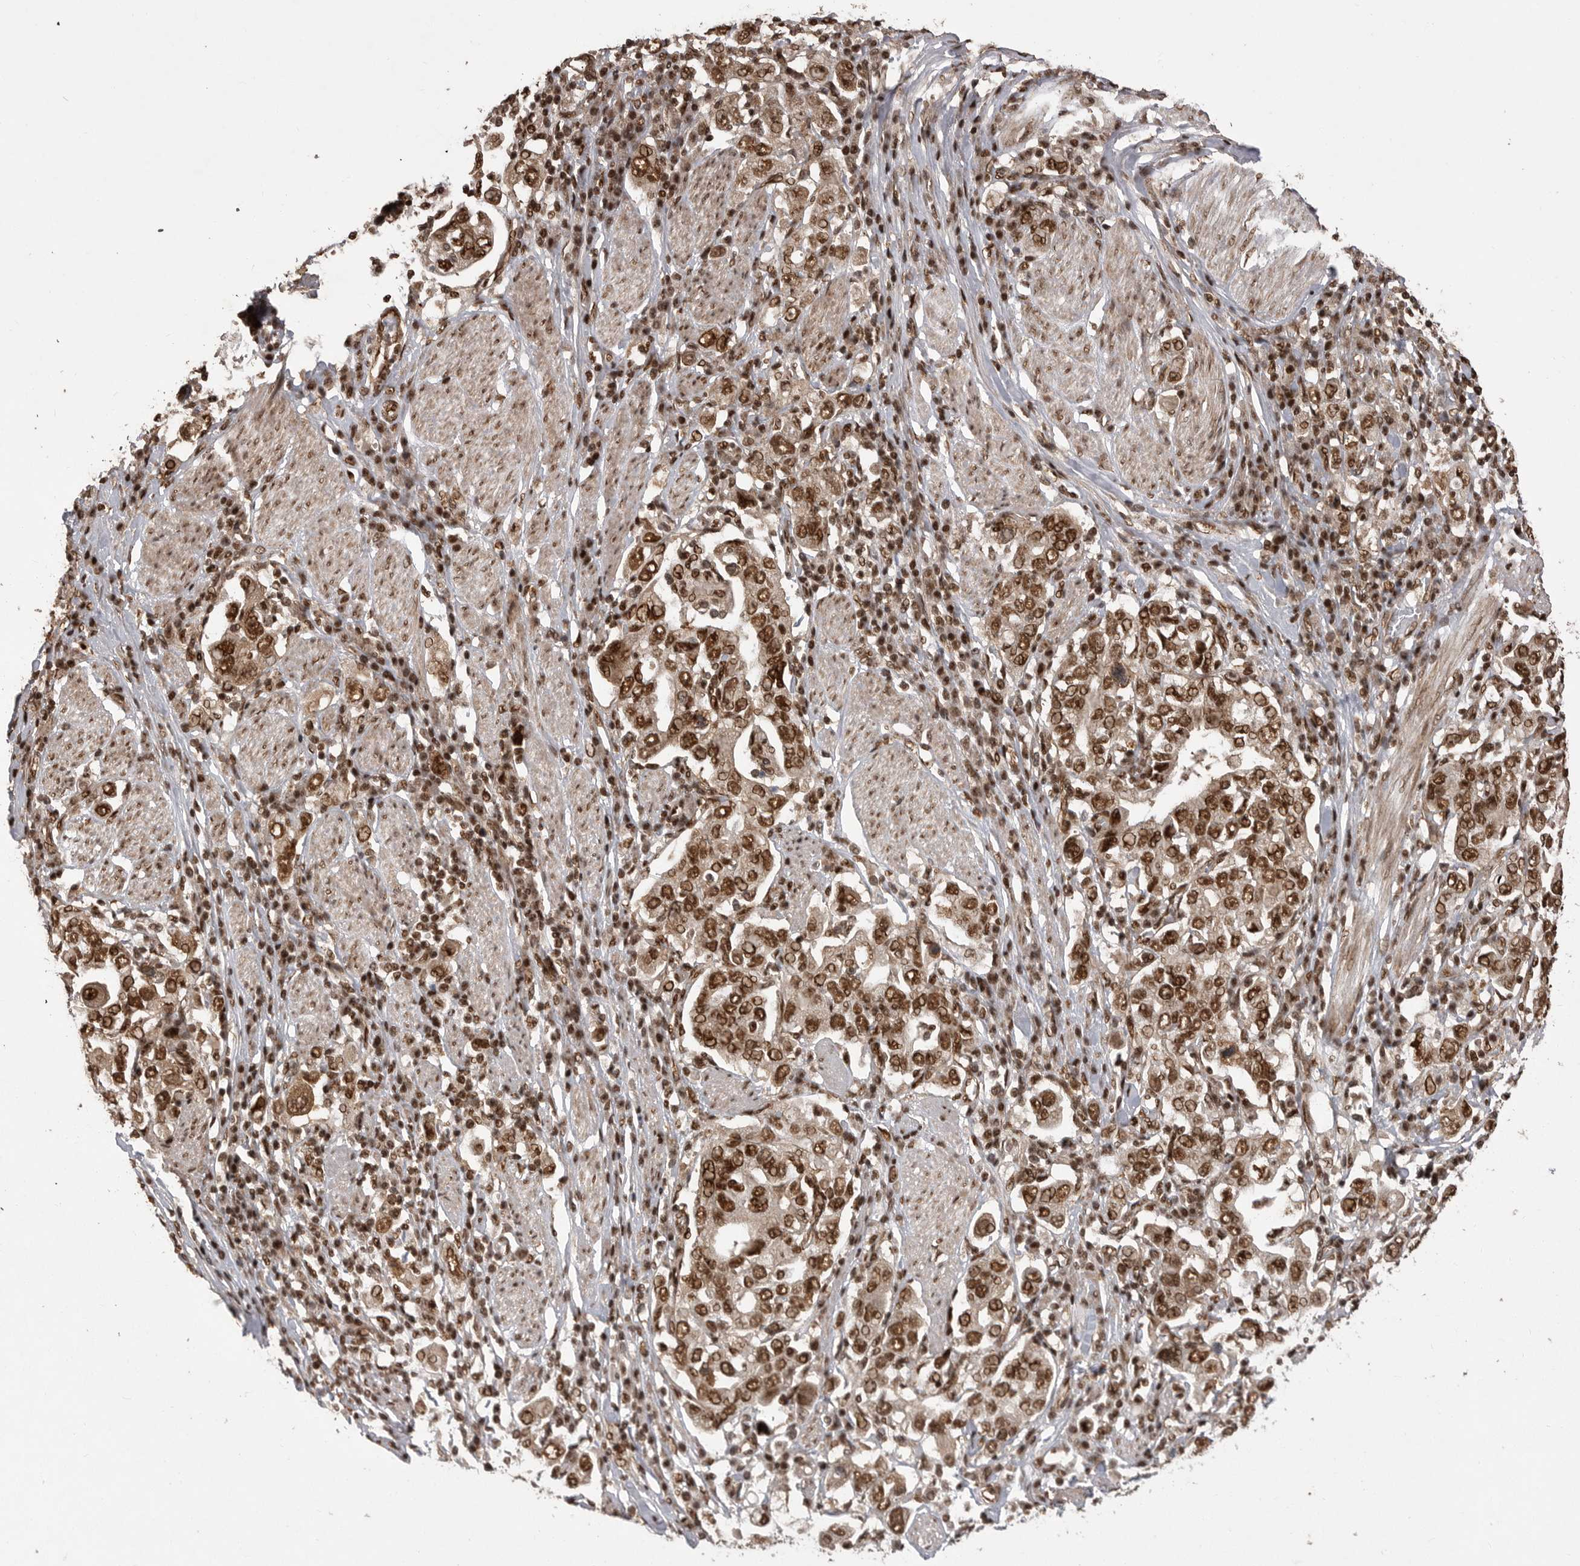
{"staining": {"intensity": "moderate", "quantity": ">75%", "location": "nuclear"}, "tissue": "stomach cancer", "cell_type": "Tumor cells", "image_type": "cancer", "snomed": [{"axis": "morphology", "description": "Adenocarcinoma, NOS"}, {"axis": "topography", "description": "Stomach, upper"}], "caption": "Stomach adenocarcinoma stained with immunohistochemistry (IHC) demonstrates moderate nuclear expression in about >75% of tumor cells.", "gene": "PPP1R8", "patient": {"sex": "male", "age": 62}}